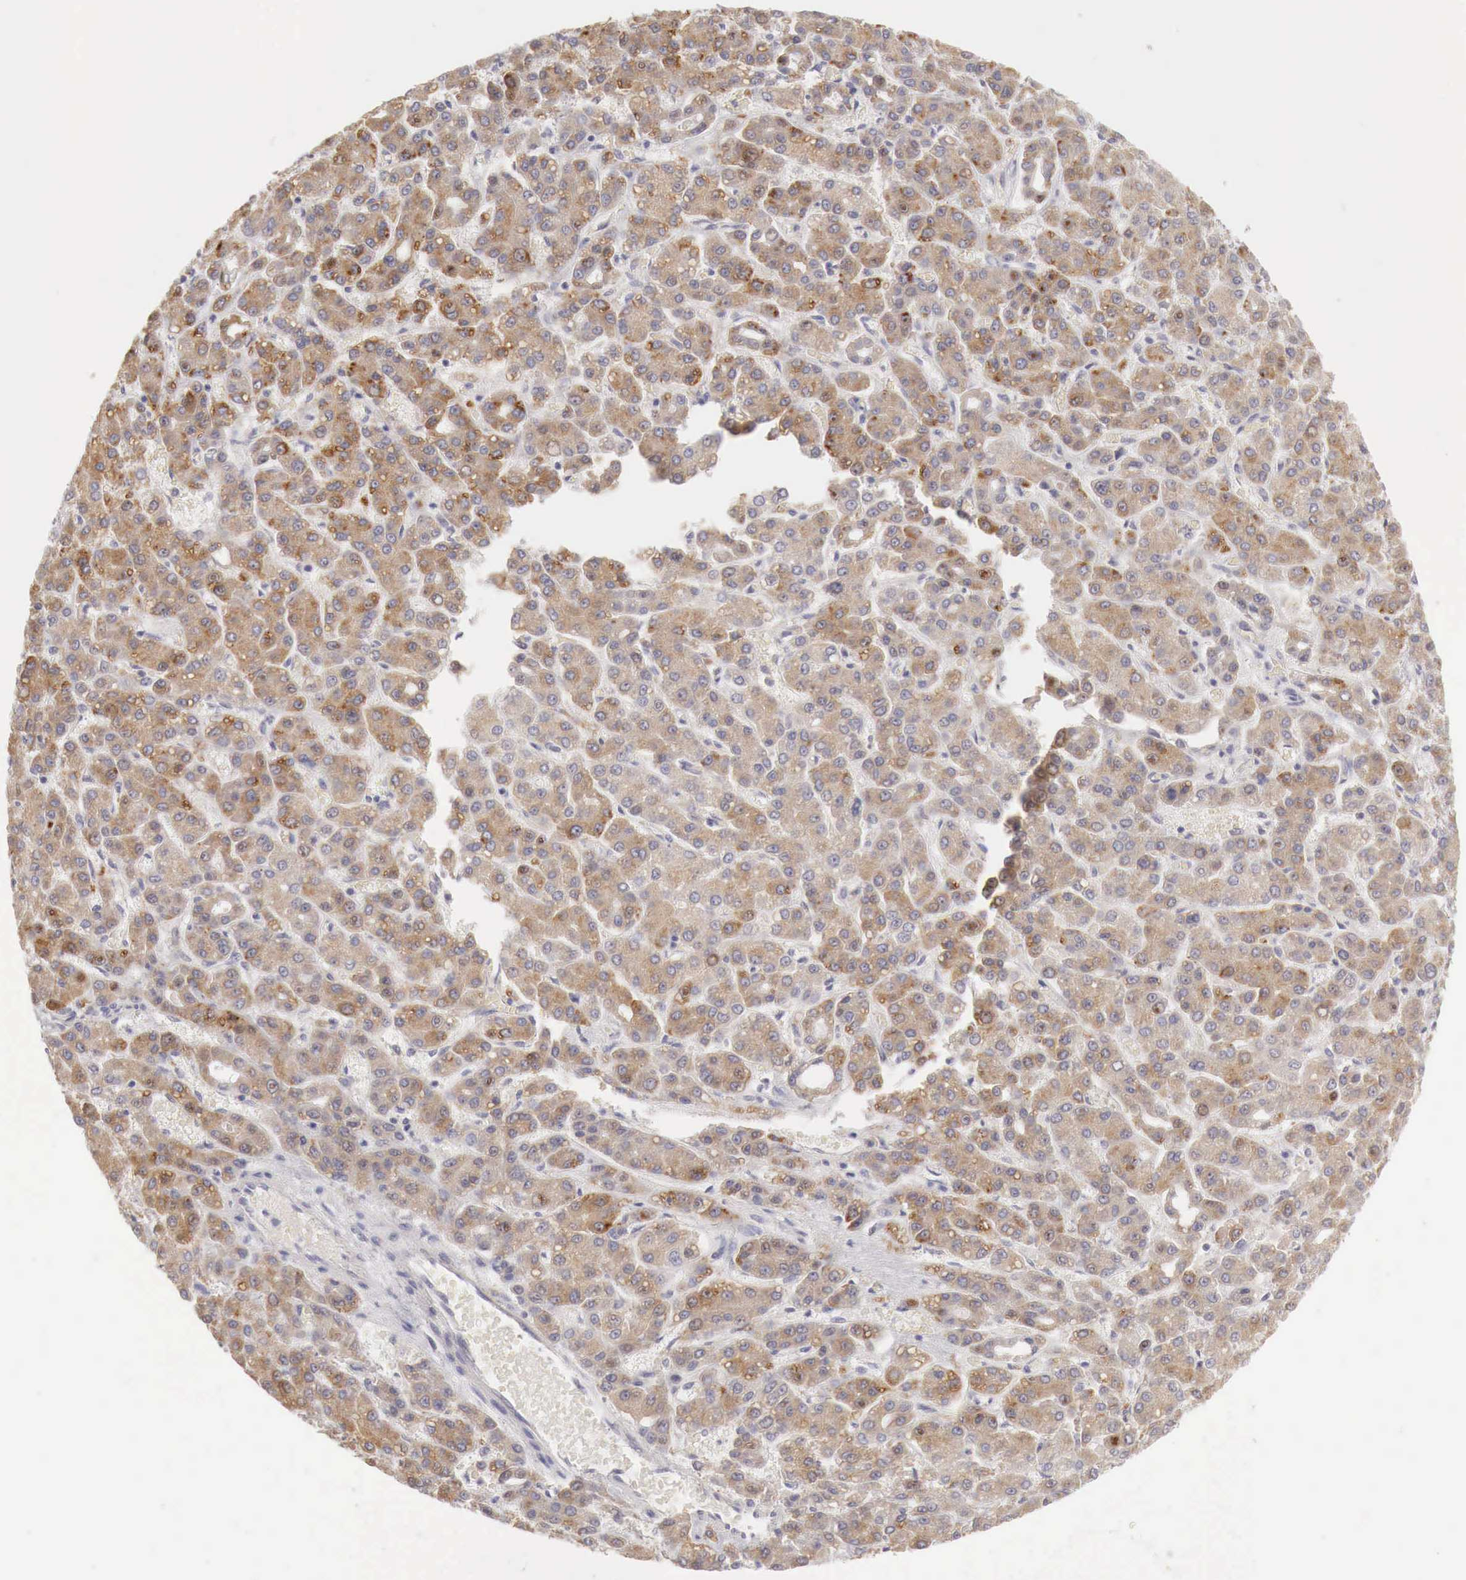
{"staining": {"intensity": "moderate", "quantity": ">75%", "location": "cytoplasmic/membranous"}, "tissue": "liver cancer", "cell_type": "Tumor cells", "image_type": "cancer", "snomed": [{"axis": "morphology", "description": "Carcinoma, Hepatocellular, NOS"}, {"axis": "topography", "description": "Liver"}], "caption": "Liver cancer (hepatocellular carcinoma) stained for a protein reveals moderate cytoplasmic/membranous positivity in tumor cells.", "gene": "NSDHL", "patient": {"sex": "male", "age": 69}}